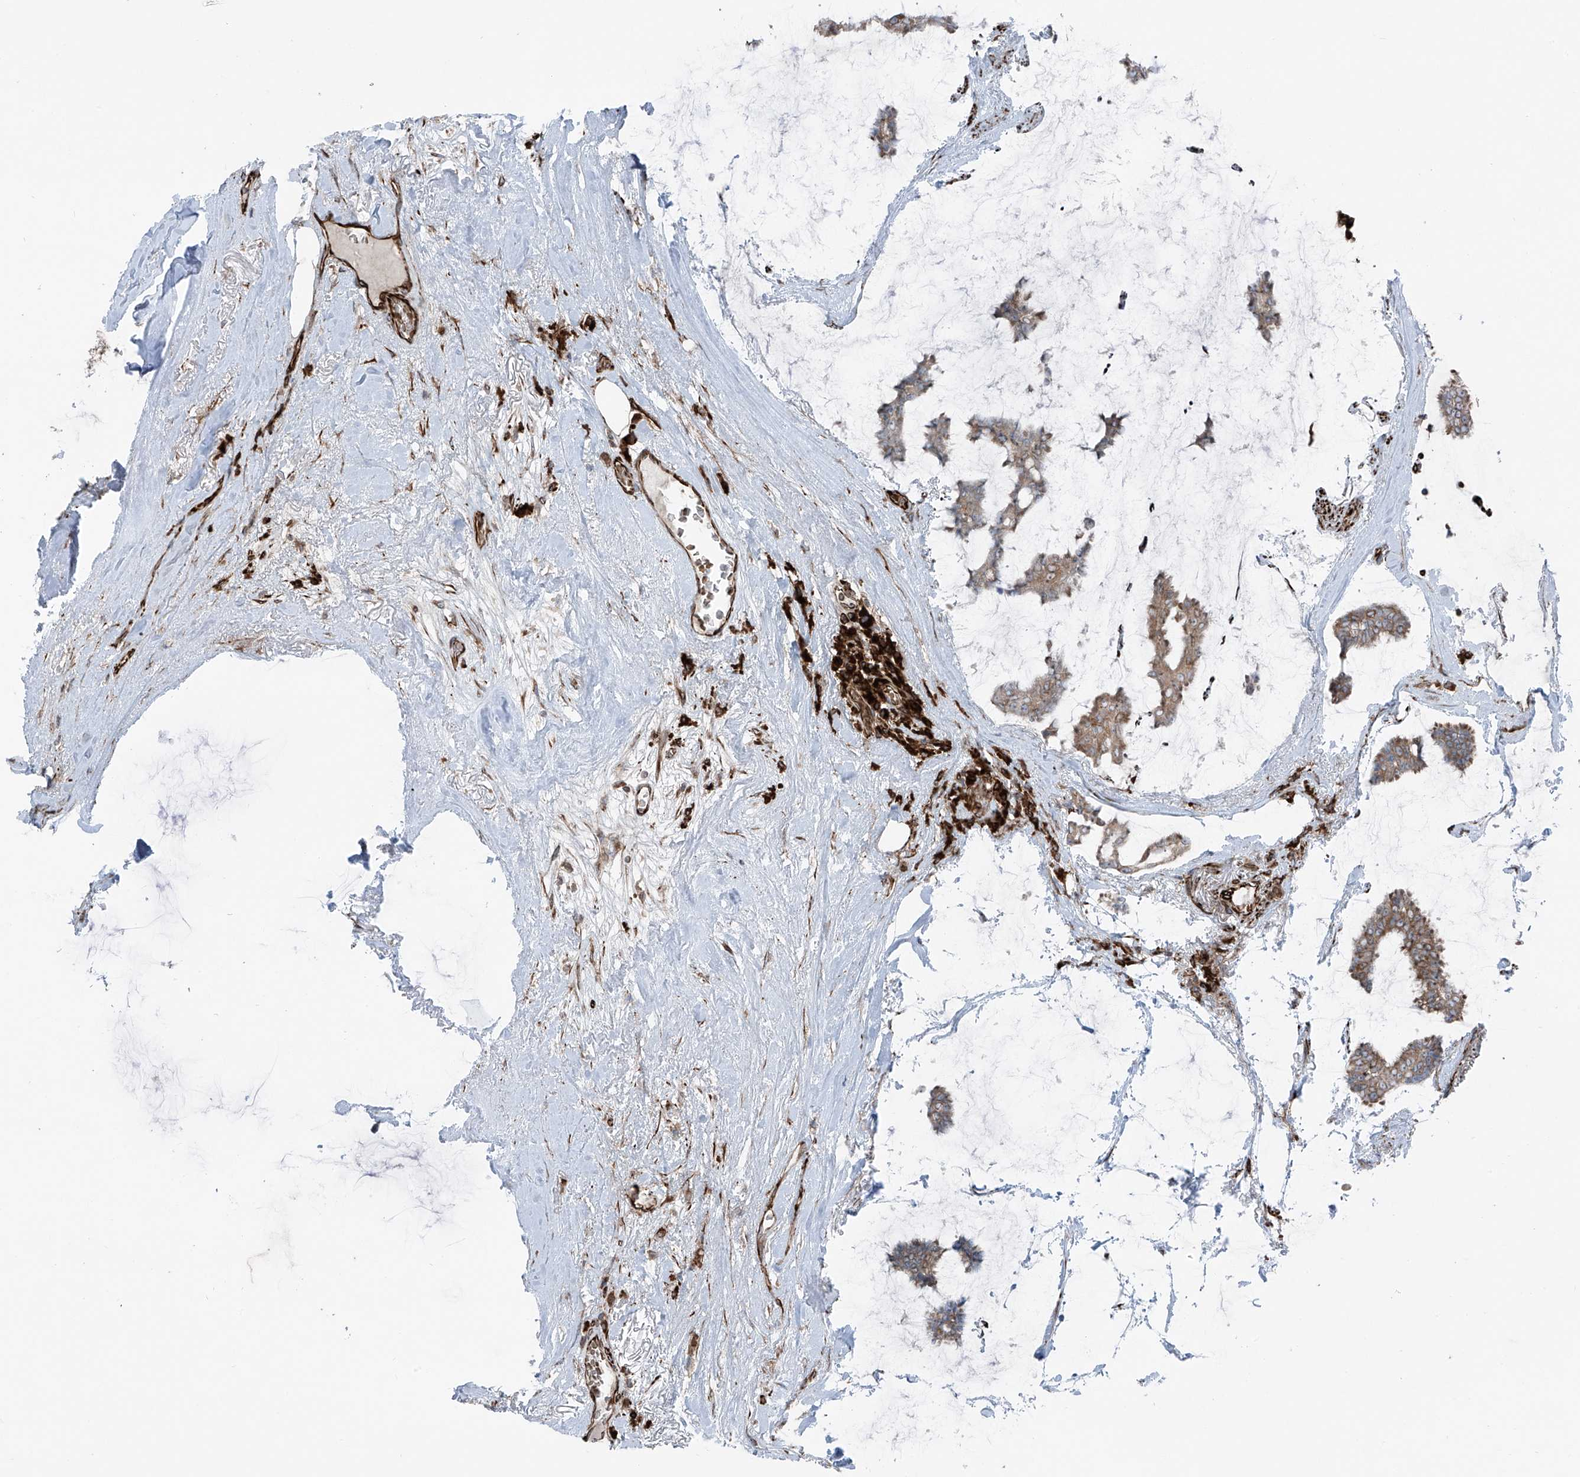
{"staining": {"intensity": "weak", "quantity": ">75%", "location": "cytoplasmic/membranous"}, "tissue": "breast cancer", "cell_type": "Tumor cells", "image_type": "cancer", "snomed": [{"axis": "morphology", "description": "Duct carcinoma"}, {"axis": "topography", "description": "Breast"}], "caption": "A low amount of weak cytoplasmic/membranous expression is appreciated in about >75% of tumor cells in breast cancer (intraductal carcinoma) tissue.", "gene": "ERLEC1", "patient": {"sex": "female", "age": 93}}